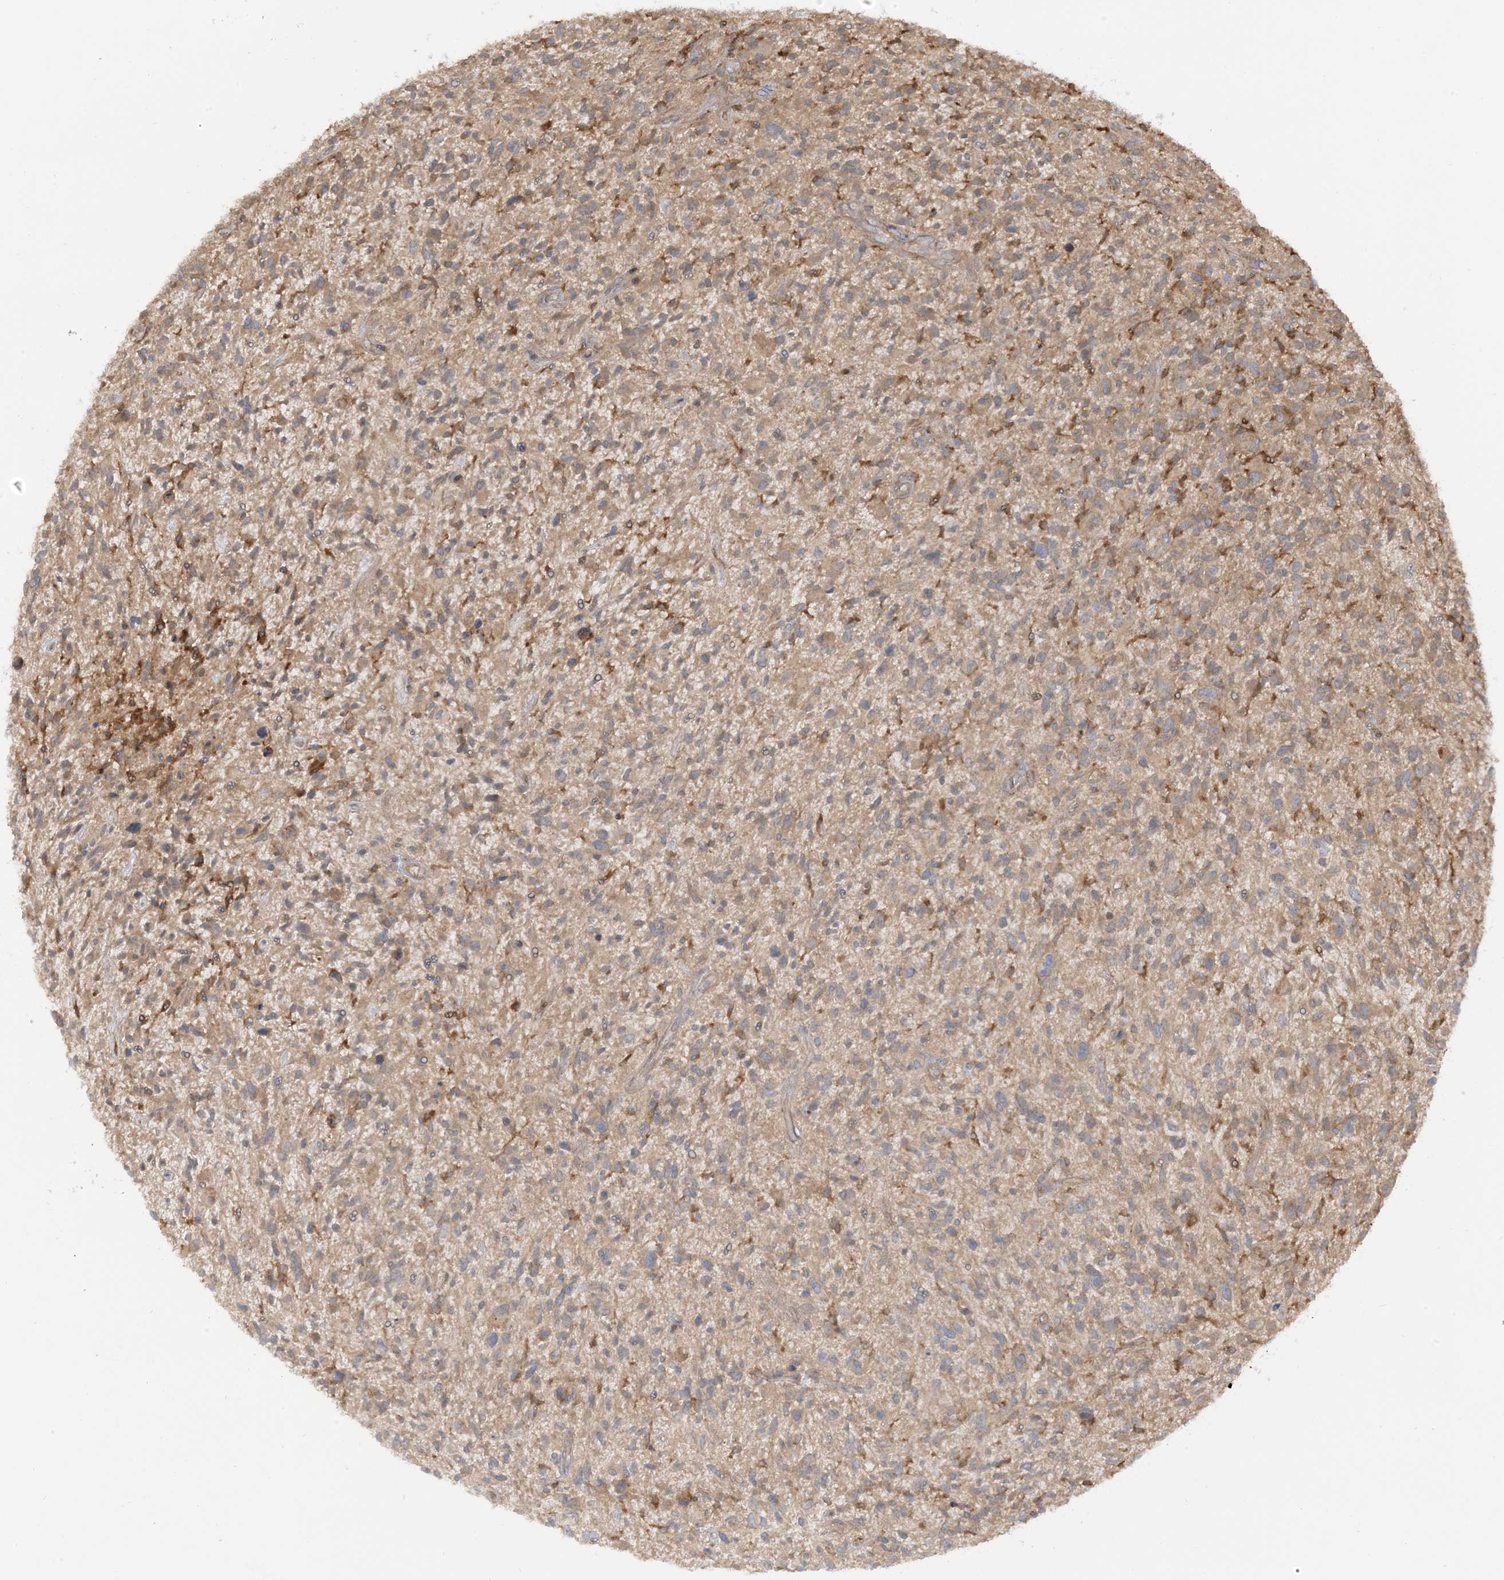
{"staining": {"intensity": "weak", "quantity": "25%-75%", "location": "cytoplasmic/membranous"}, "tissue": "glioma", "cell_type": "Tumor cells", "image_type": "cancer", "snomed": [{"axis": "morphology", "description": "Glioma, malignant, High grade"}, {"axis": "topography", "description": "Brain"}], "caption": "Brown immunohistochemical staining in human glioma exhibits weak cytoplasmic/membranous expression in about 25%-75% of tumor cells.", "gene": "CAPZB", "patient": {"sex": "male", "age": 47}}